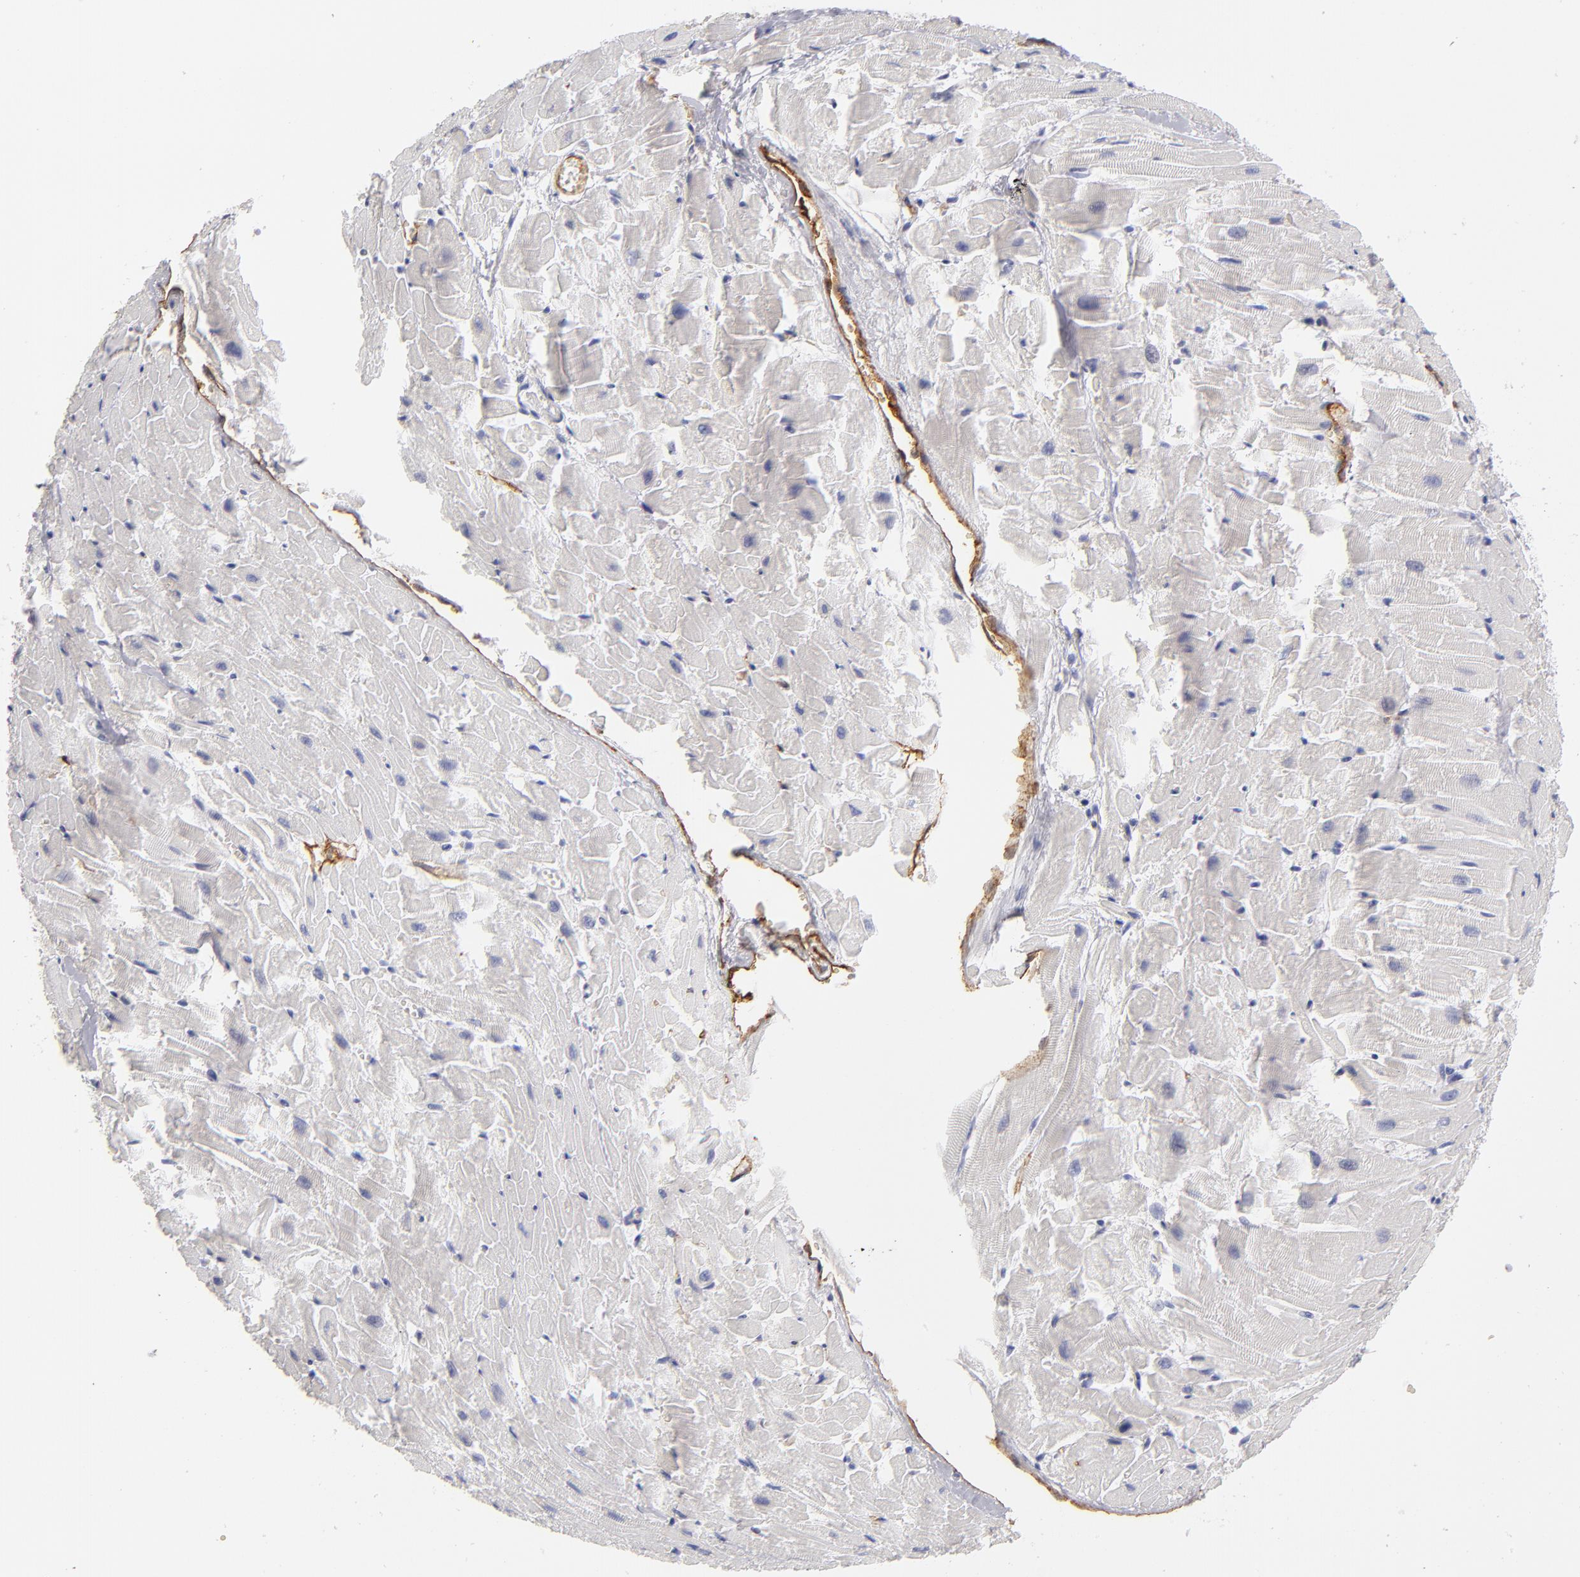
{"staining": {"intensity": "negative", "quantity": "none", "location": "none"}, "tissue": "heart muscle", "cell_type": "Cardiomyocytes", "image_type": "normal", "snomed": [{"axis": "morphology", "description": "Normal tissue, NOS"}, {"axis": "topography", "description": "Heart"}], "caption": "This is an IHC histopathology image of unremarkable human heart muscle. There is no staining in cardiomyocytes.", "gene": "PLVAP", "patient": {"sex": "female", "age": 19}}